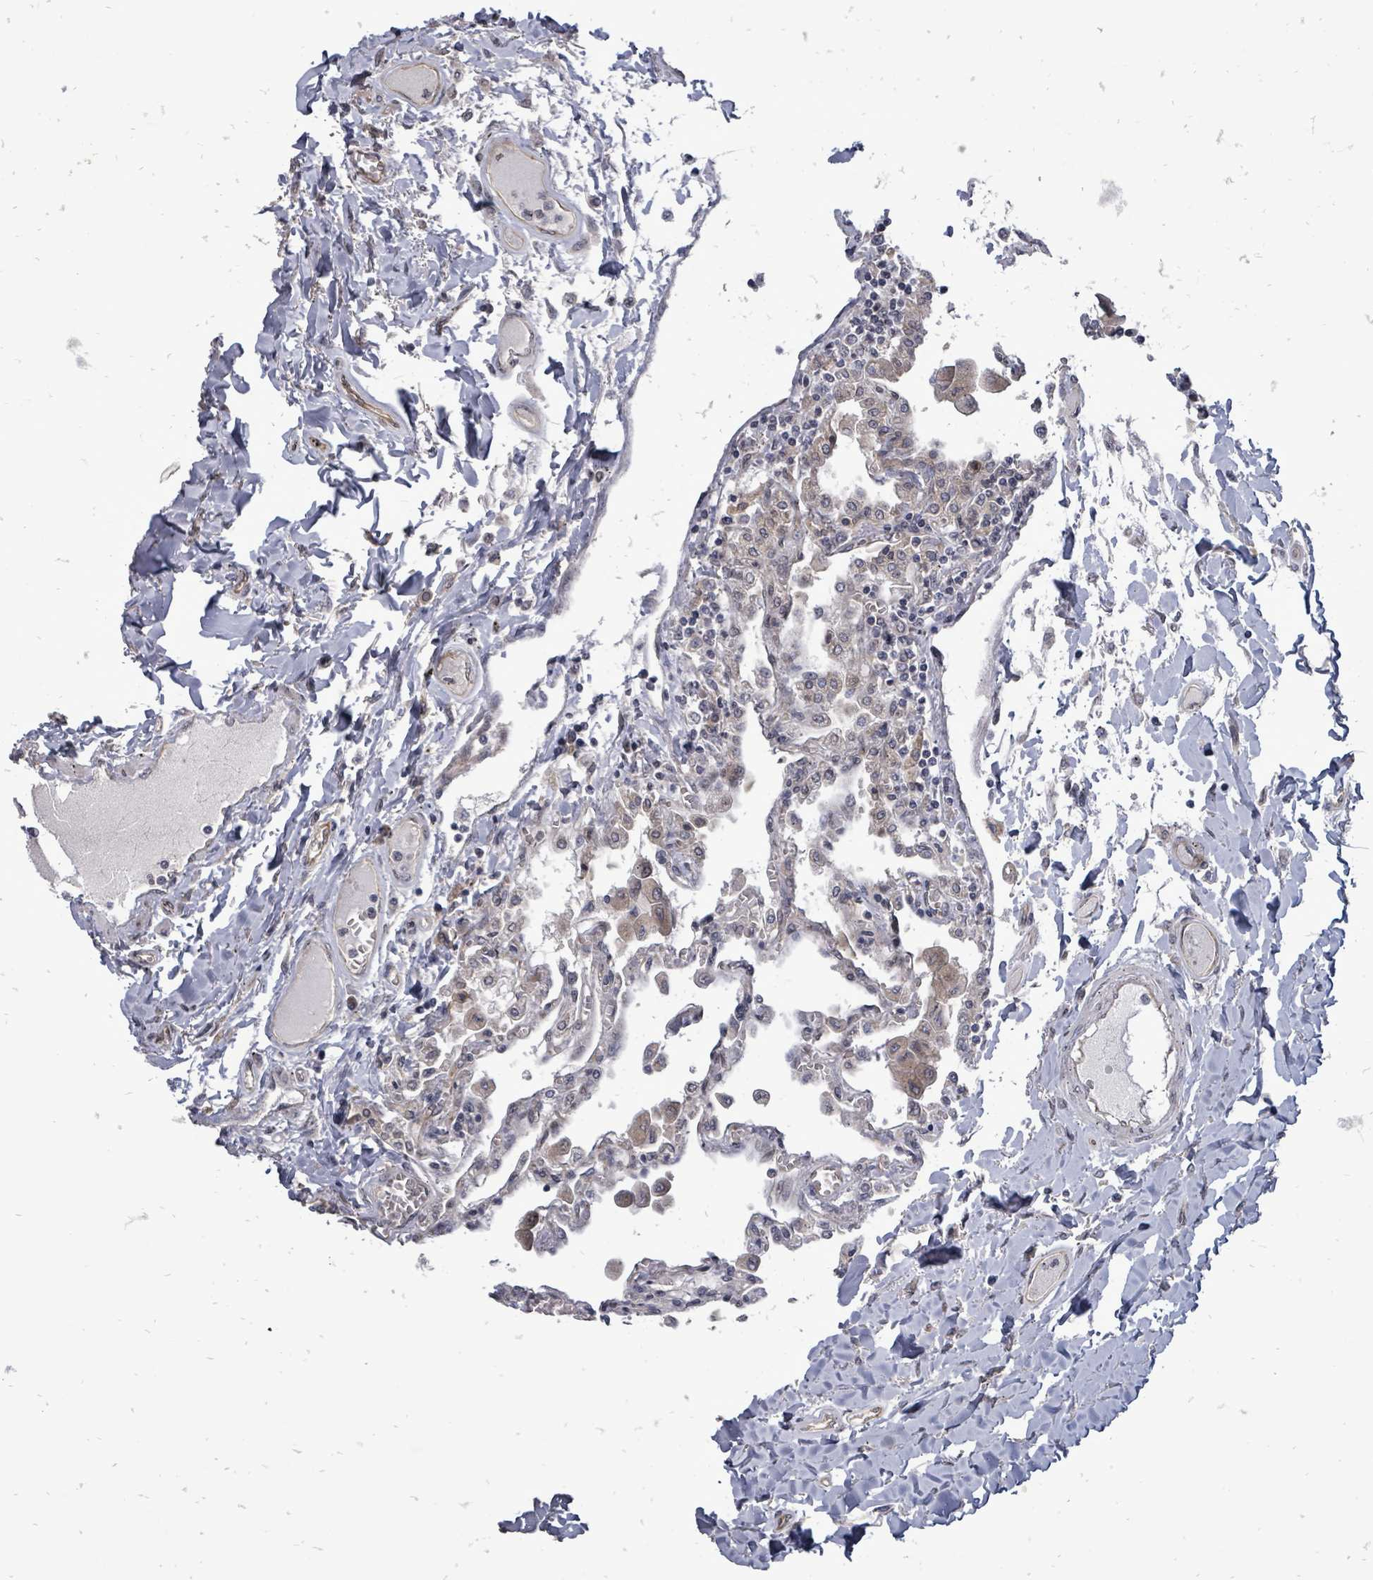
{"staining": {"intensity": "negative", "quantity": "none", "location": "none"}, "tissue": "lung", "cell_type": "Alveolar cells", "image_type": "normal", "snomed": [{"axis": "morphology", "description": "Normal tissue, NOS"}, {"axis": "topography", "description": "Bronchus"}, {"axis": "topography", "description": "Lung"}], "caption": "Immunohistochemistry histopathology image of benign lung: human lung stained with DAB demonstrates no significant protein positivity in alveolar cells.", "gene": "RALGAPB", "patient": {"sex": "female", "age": 49}}